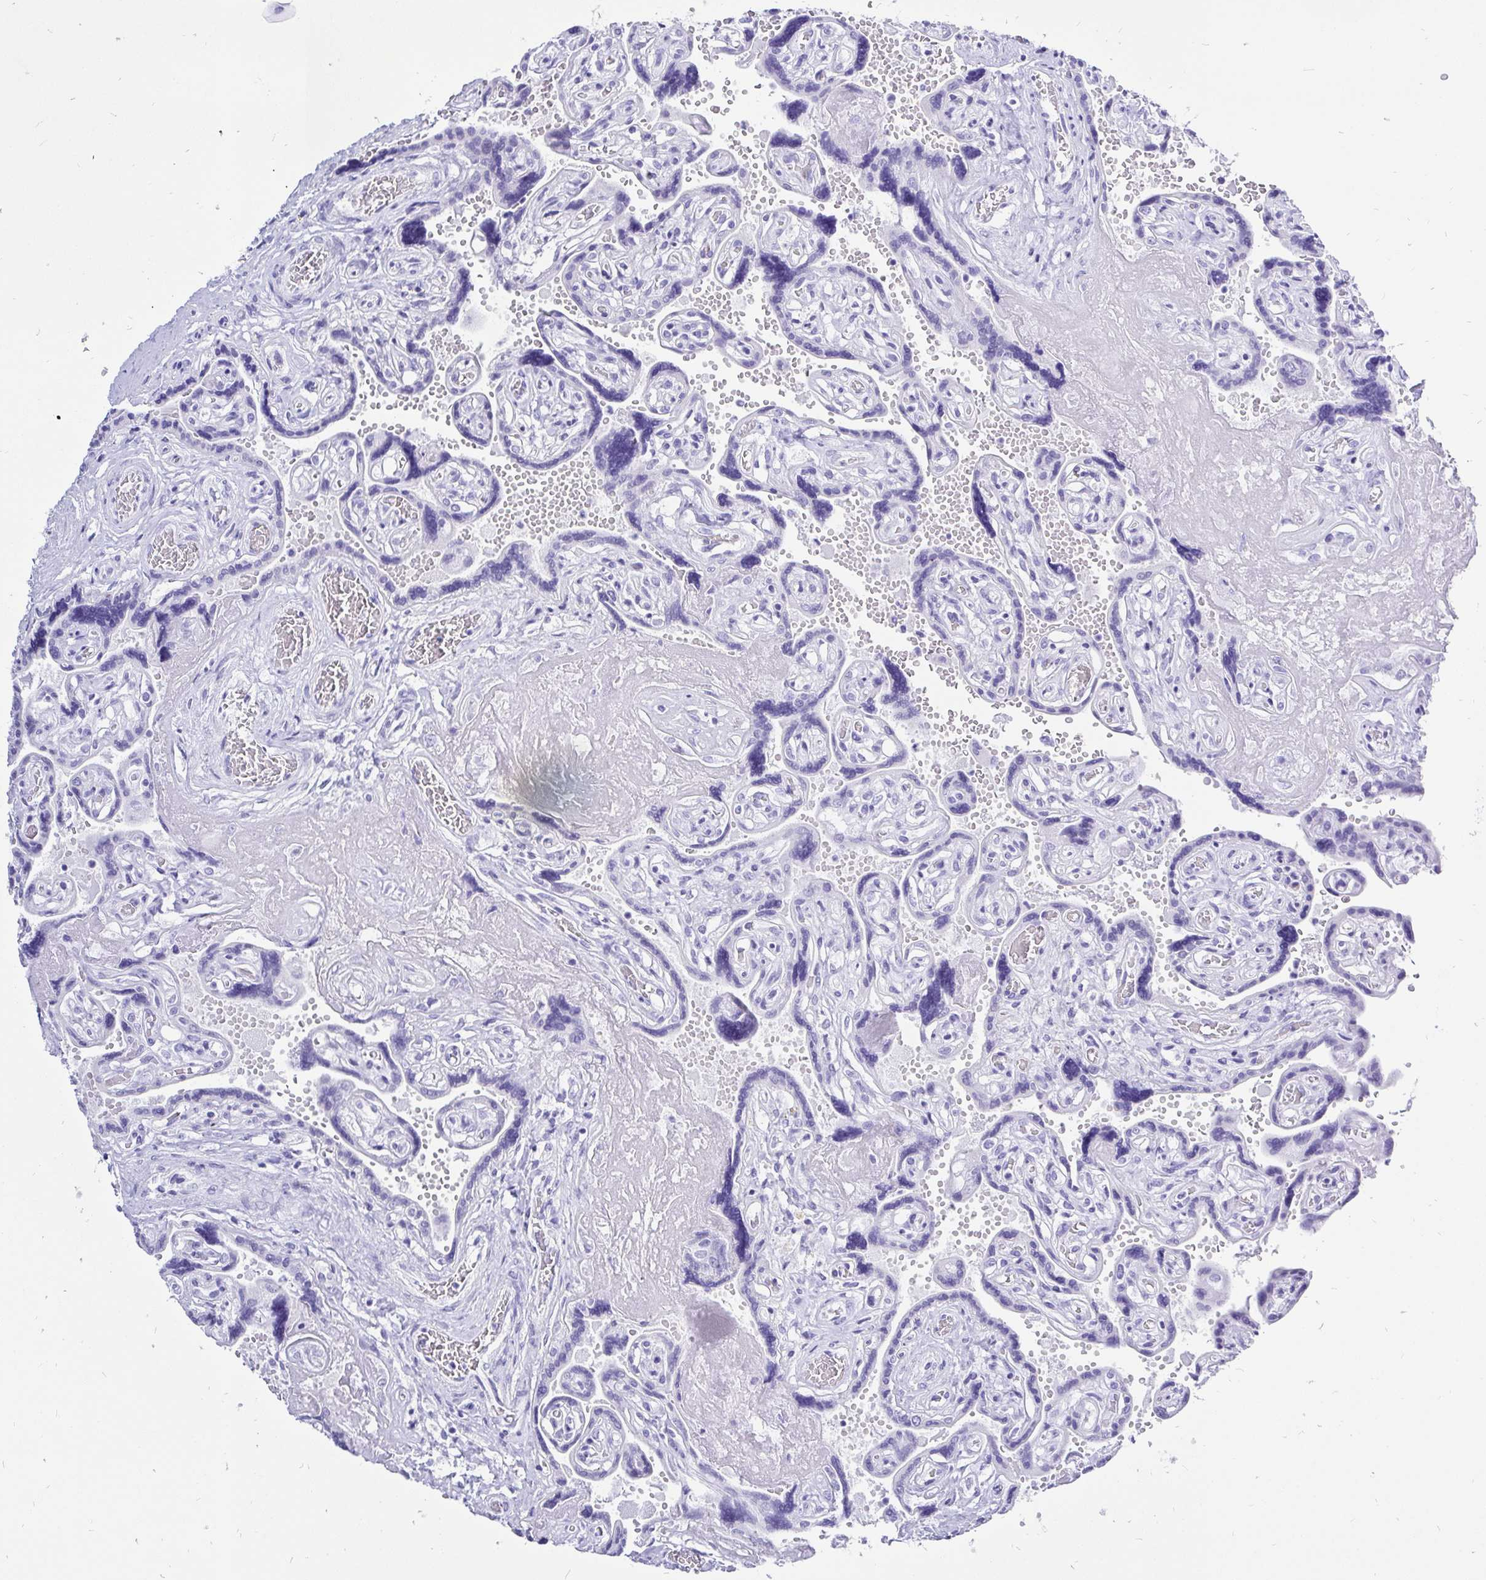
{"staining": {"intensity": "negative", "quantity": "none", "location": "none"}, "tissue": "placenta", "cell_type": "Decidual cells", "image_type": "normal", "snomed": [{"axis": "morphology", "description": "Normal tissue, NOS"}, {"axis": "topography", "description": "Placenta"}], "caption": "Immunohistochemical staining of normal human placenta displays no significant positivity in decidual cells.", "gene": "KRT13", "patient": {"sex": "female", "age": 32}}